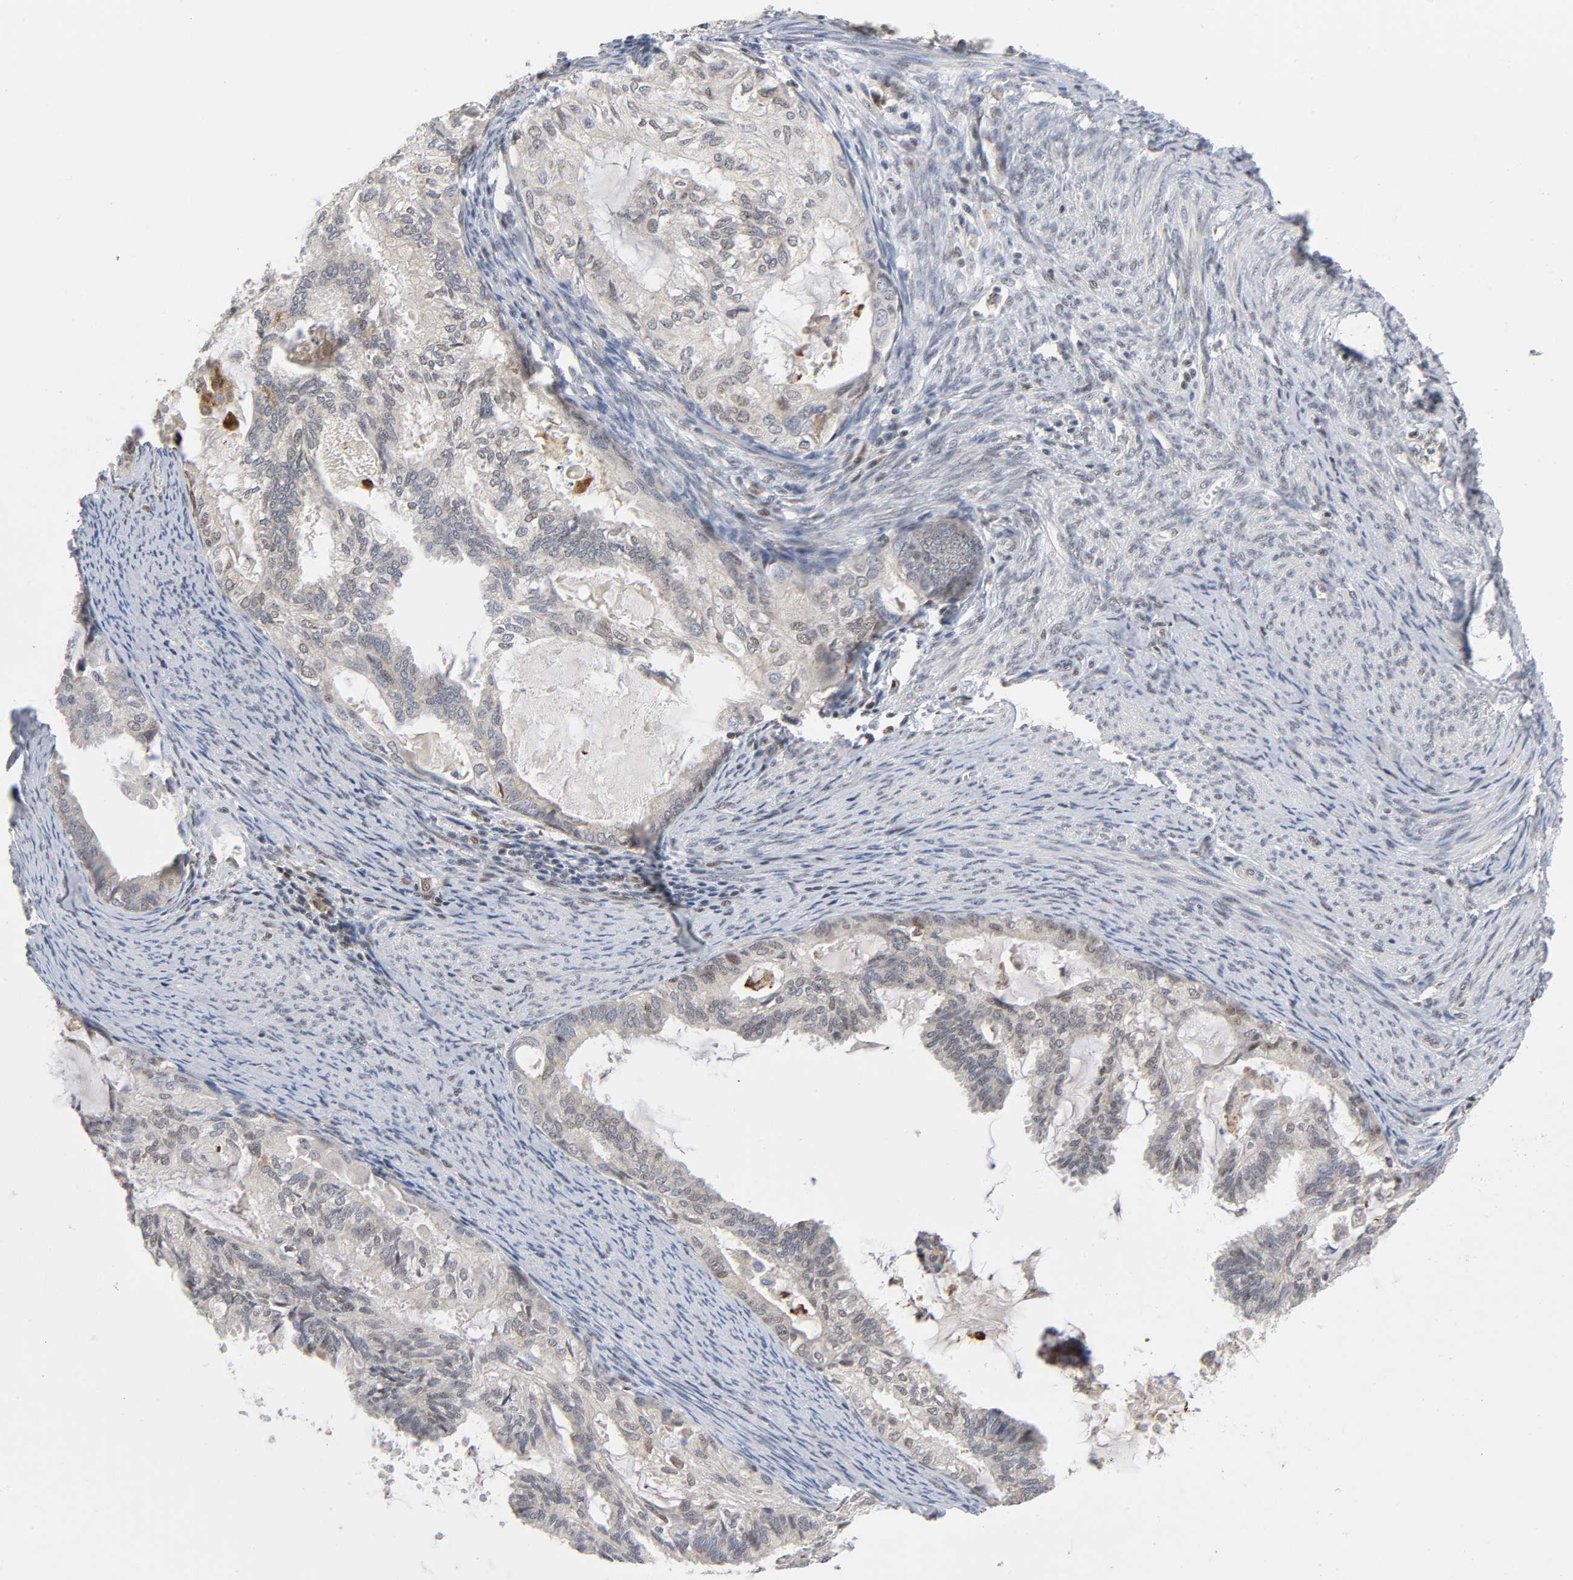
{"staining": {"intensity": "weak", "quantity": "<25%", "location": "cytoplasmic/membranous,nuclear"}, "tissue": "cervical cancer", "cell_type": "Tumor cells", "image_type": "cancer", "snomed": [{"axis": "morphology", "description": "Normal tissue, NOS"}, {"axis": "morphology", "description": "Adenocarcinoma, NOS"}, {"axis": "topography", "description": "Cervix"}, {"axis": "topography", "description": "Endometrium"}], "caption": "This histopathology image is of adenocarcinoma (cervical) stained with IHC to label a protein in brown with the nuclei are counter-stained blue. There is no expression in tumor cells.", "gene": "KAT2B", "patient": {"sex": "female", "age": 86}}